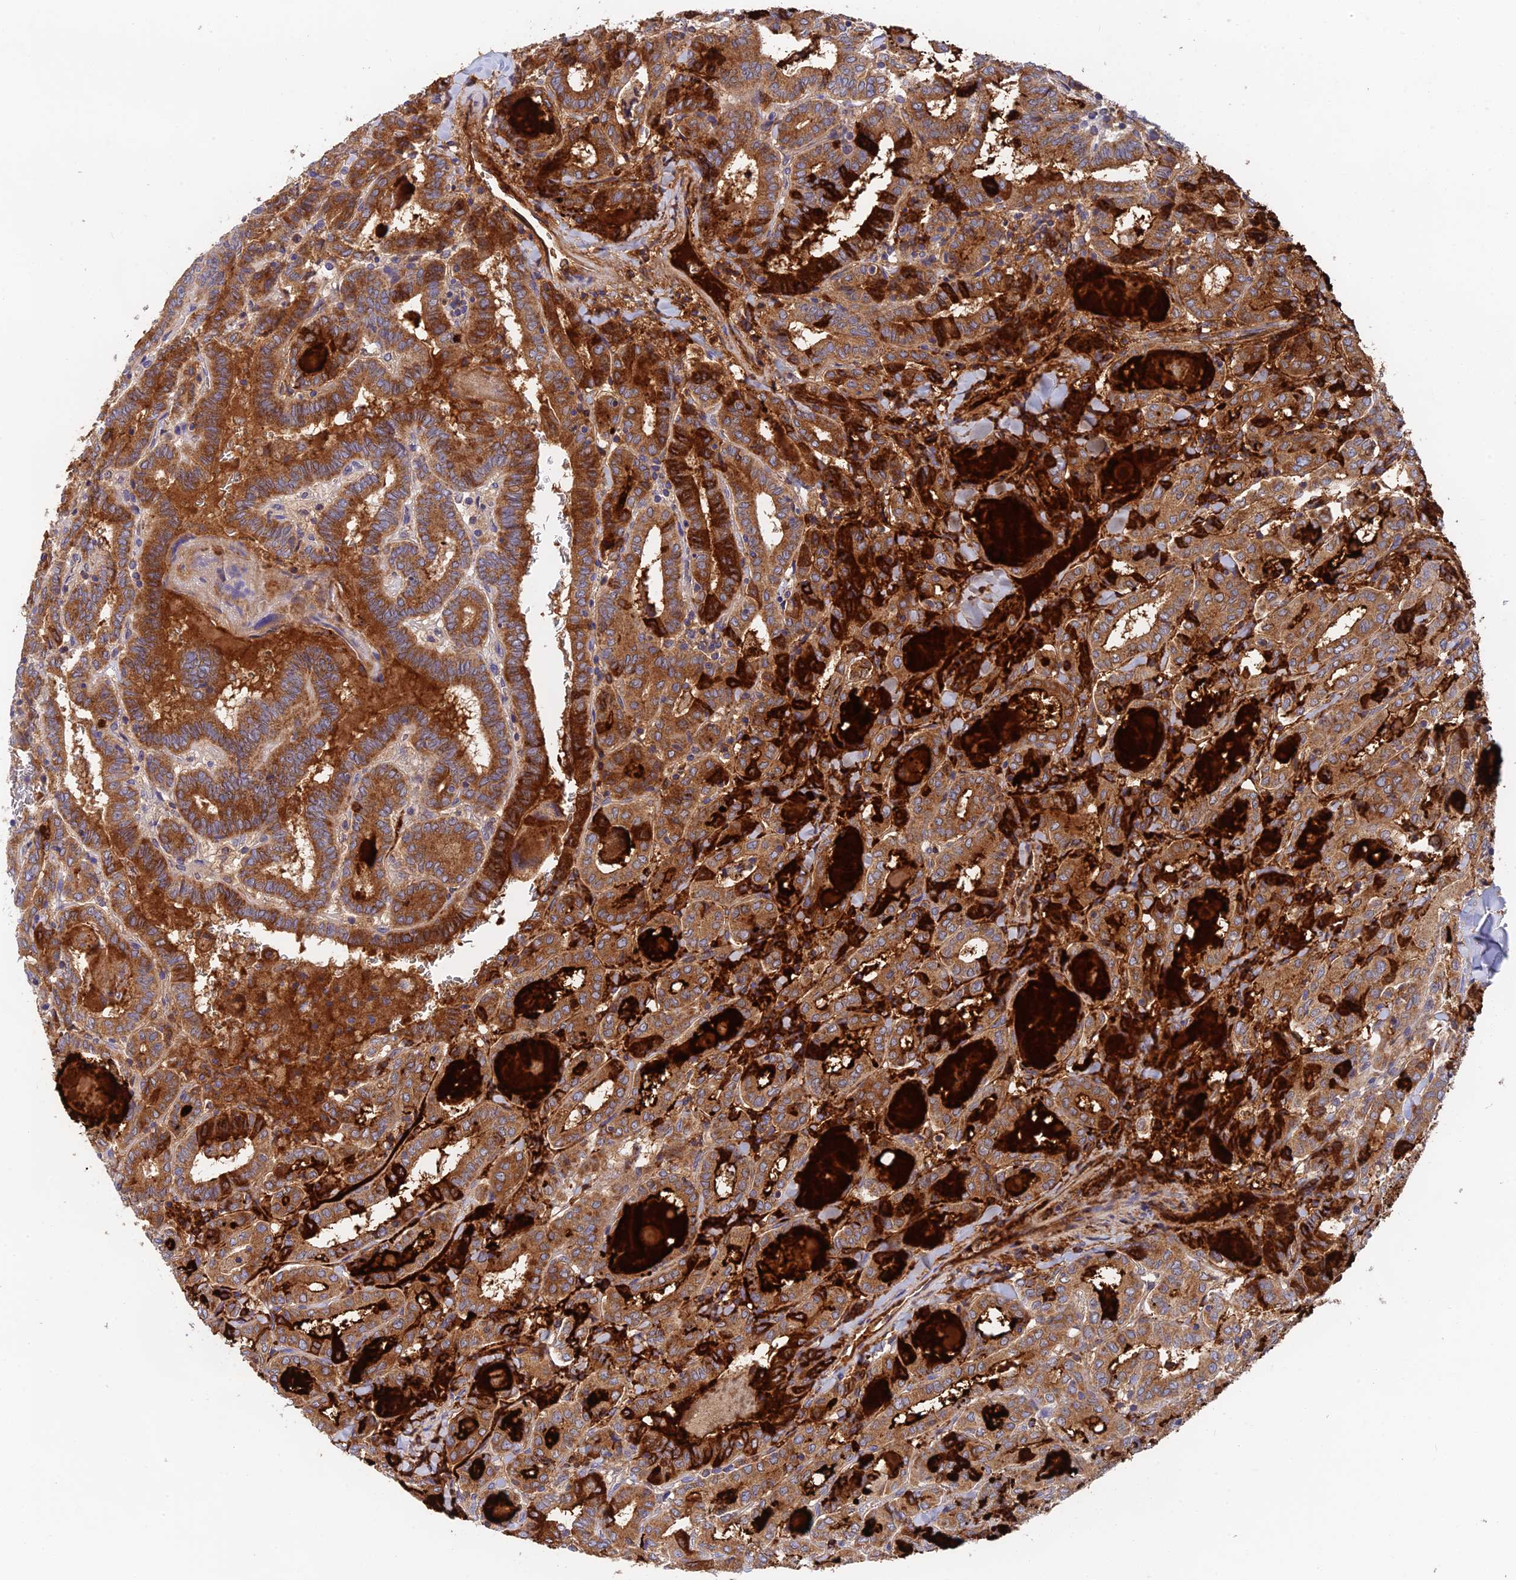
{"staining": {"intensity": "strong", "quantity": ">75%", "location": "cytoplasmic/membranous"}, "tissue": "thyroid cancer", "cell_type": "Tumor cells", "image_type": "cancer", "snomed": [{"axis": "morphology", "description": "Papillary adenocarcinoma, NOS"}, {"axis": "topography", "description": "Thyroid gland"}], "caption": "The immunohistochemical stain highlights strong cytoplasmic/membranous positivity in tumor cells of thyroid cancer tissue.", "gene": "RANBP6", "patient": {"sex": "female", "age": 72}}